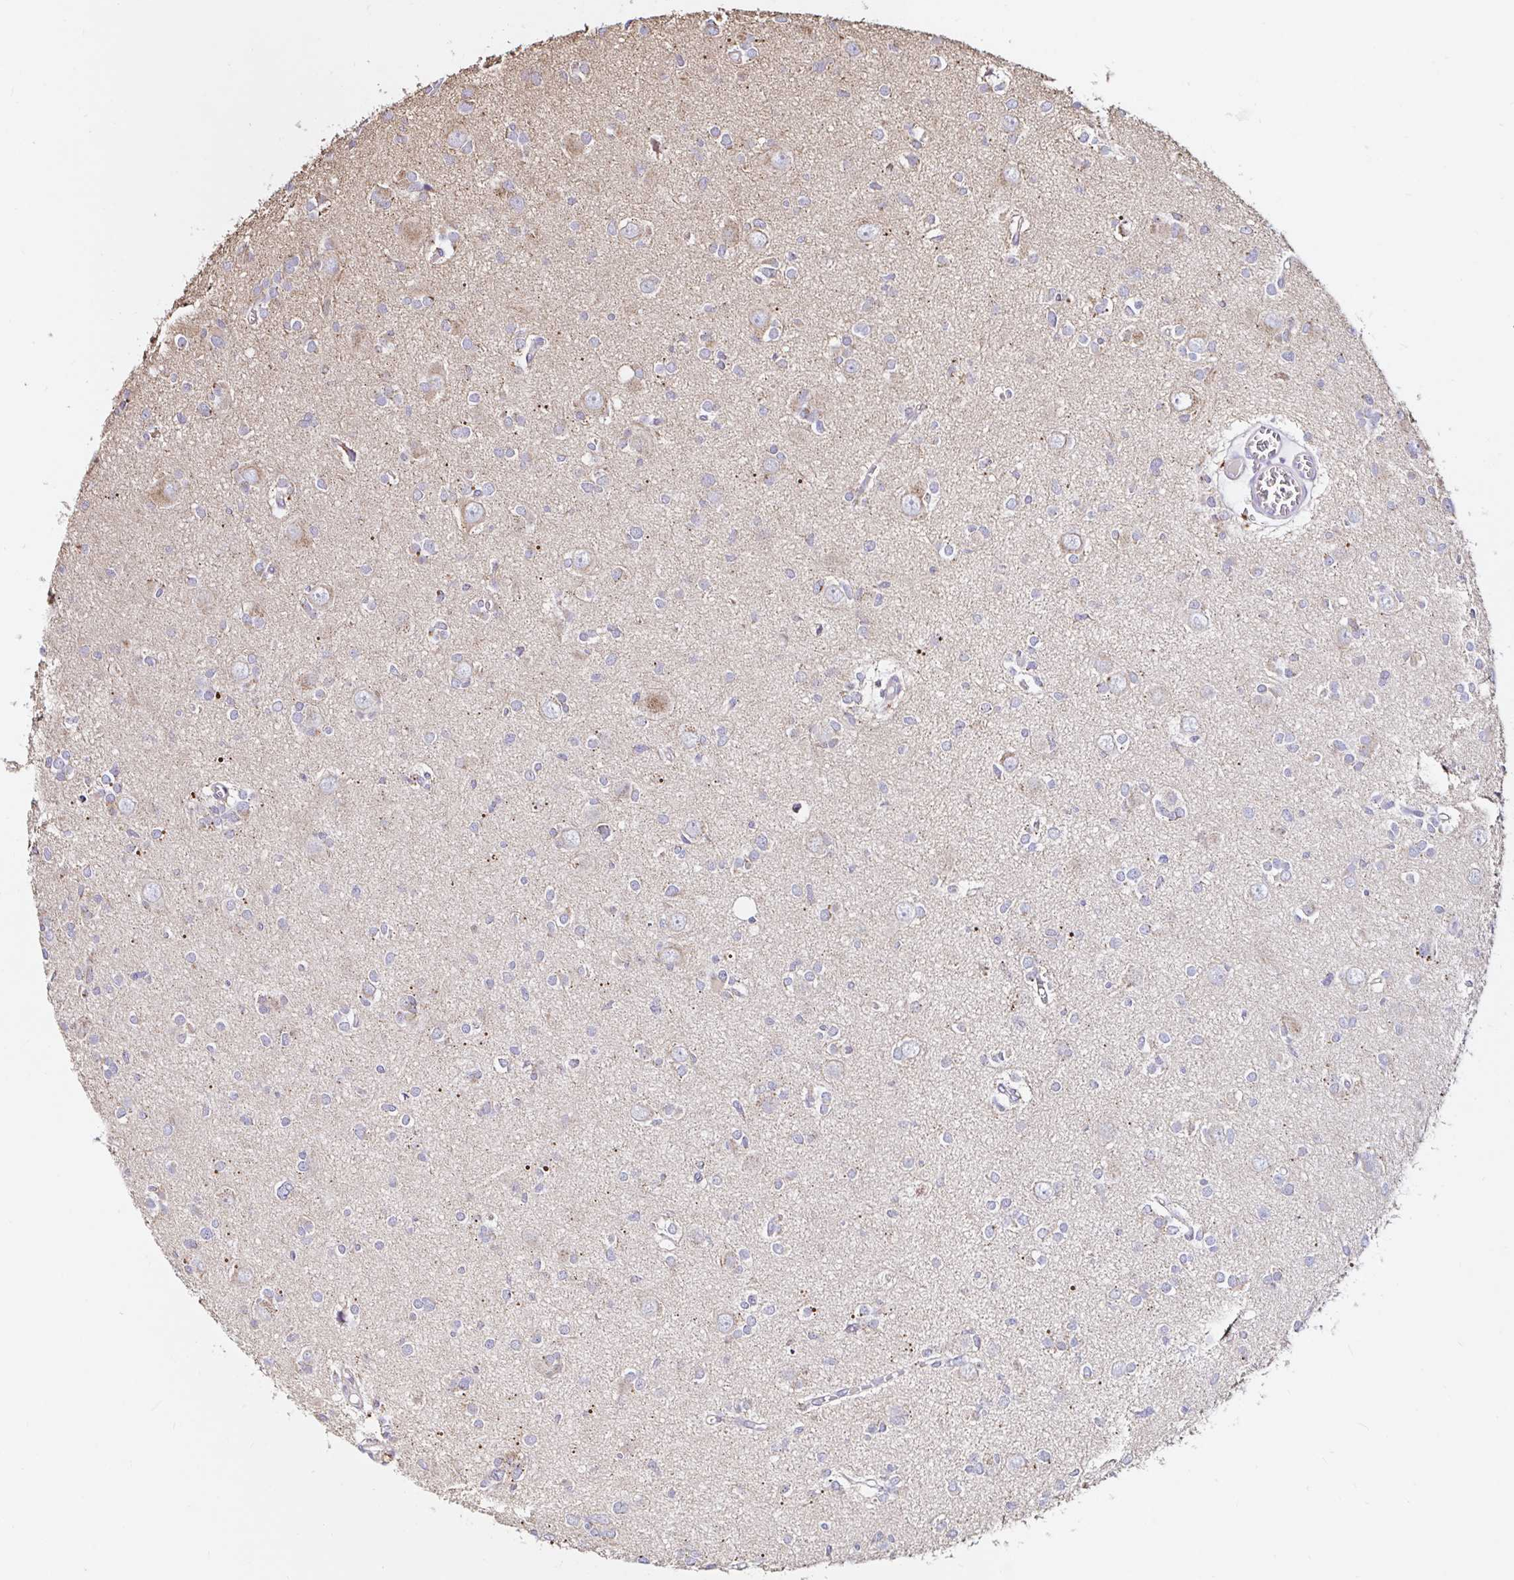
{"staining": {"intensity": "moderate", "quantity": "<25%", "location": "cytoplasmic/membranous"}, "tissue": "glioma", "cell_type": "Tumor cells", "image_type": "cancer", "snomed": [{"axis": "morphology", "description": "Glioma, malignant, High grade"}, {"axis": "topography", "description": "Brain"}], "caption": "Protein staining demonstrates moderate cytoplasmic/membranous expression in about <25% of tumor cells in malignant high-grade glioma. Nuclei are stained in blue.", "gene": "MSR1", "patient": {"sex": "male", "age": 23}}